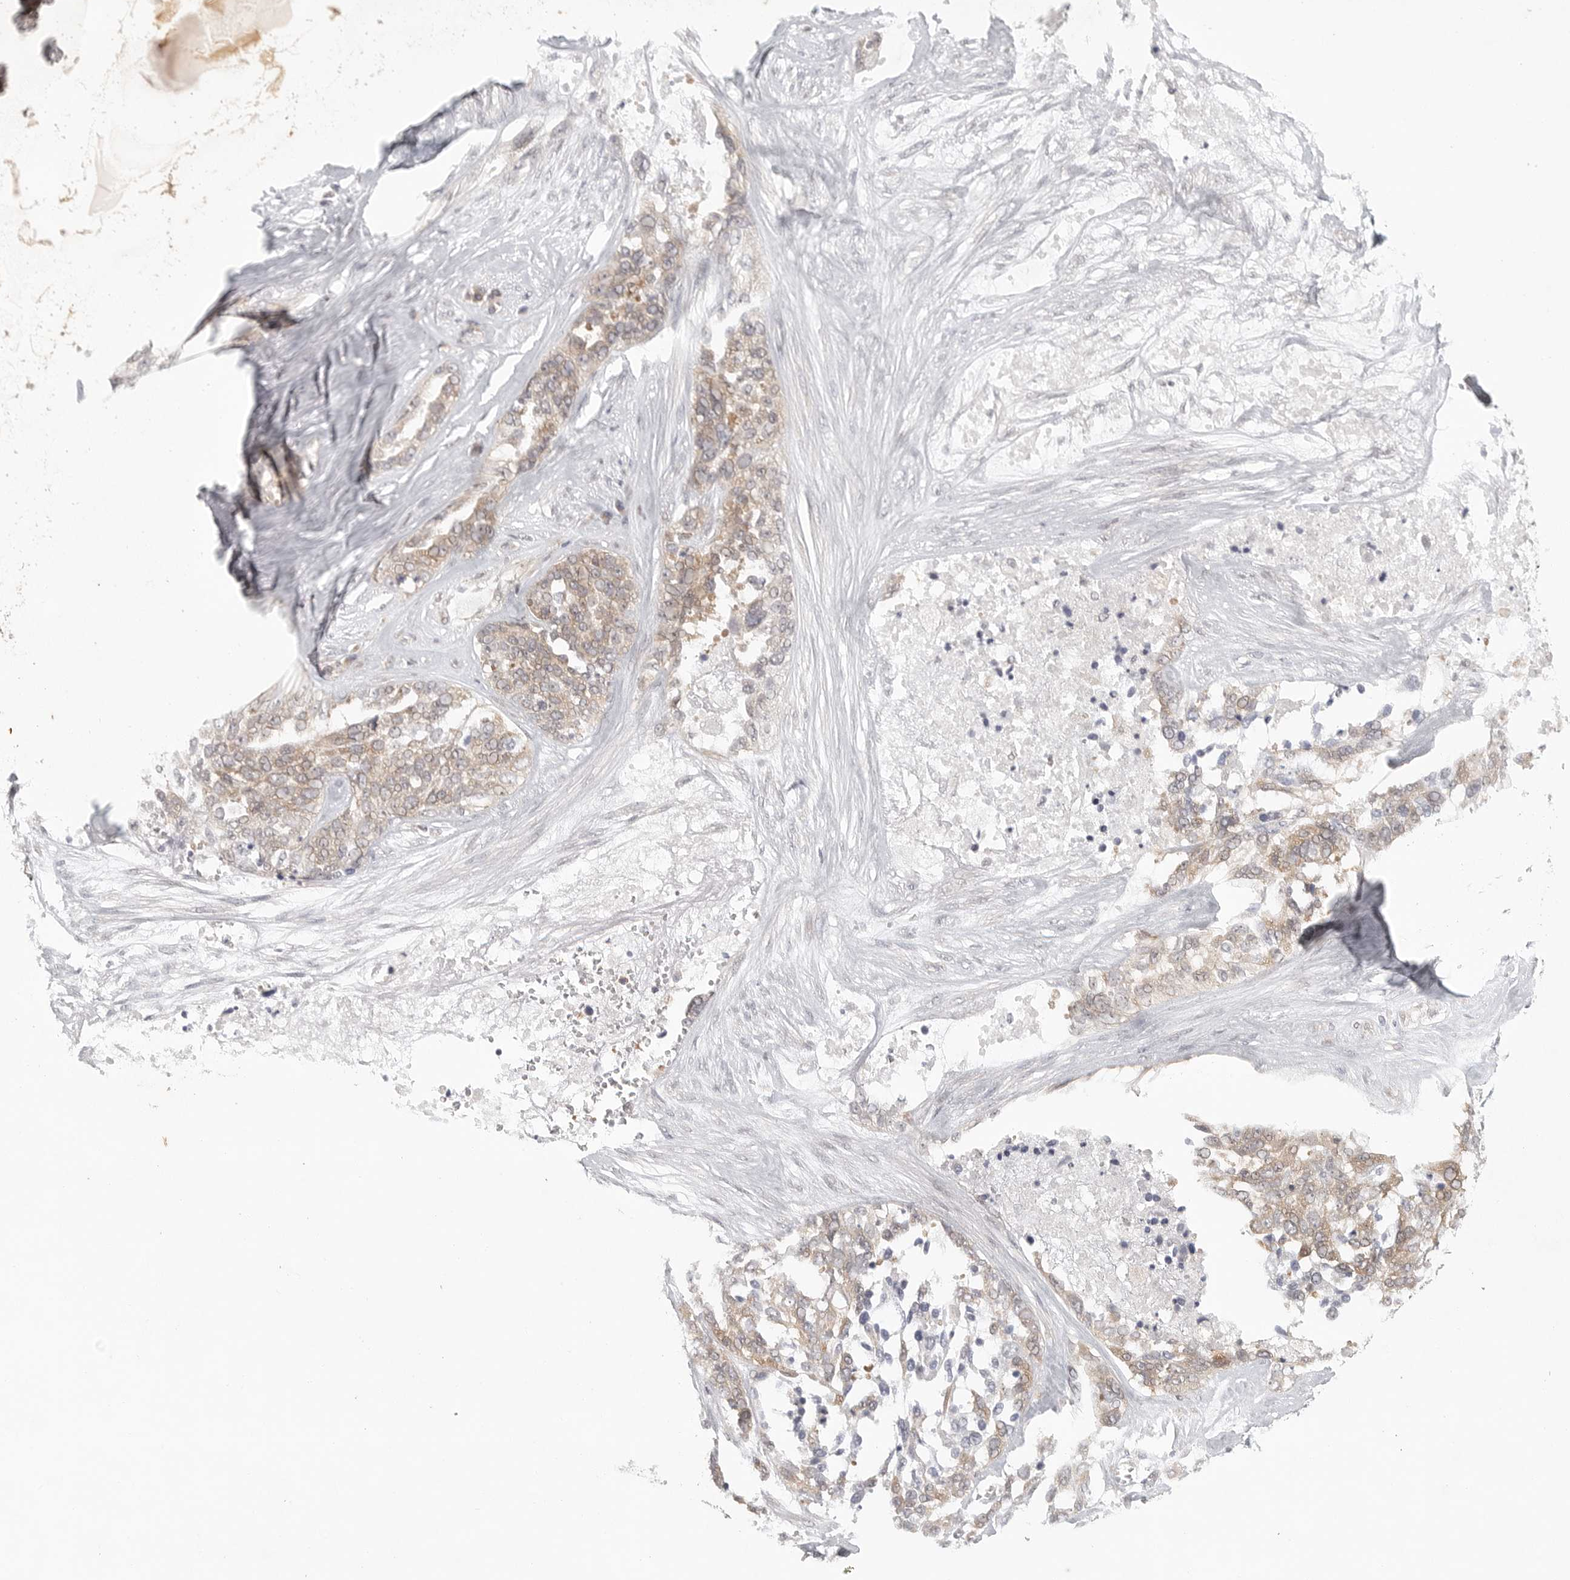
{"staining": {"intensity": "weak", "quantity": ">75%", "location": "cytoplasmic/membranous"}, "tissue": "ovarian cancer", "cell_type": "Tumor cells", "image_type": "cancer", "snomed": [{"axis": "morphology", "description": "Cystadenocarcinoma, serous, NOS"}, {"axis": "topography", "description": "Ovary"}], "caption": "IHC micrograph of neoplastic tissue: ovarian serous cystadenocarcinoma stained using immunohistochemistry (IHC) demonstrates low levels of weak protein expression localized specifically in the cytoplasmic/membranous of tumor cells, appearing as a cytoplasmic/membranous brown color.", "gene": "HDAC6", "patient": {"sex": "female", "age": 44}}